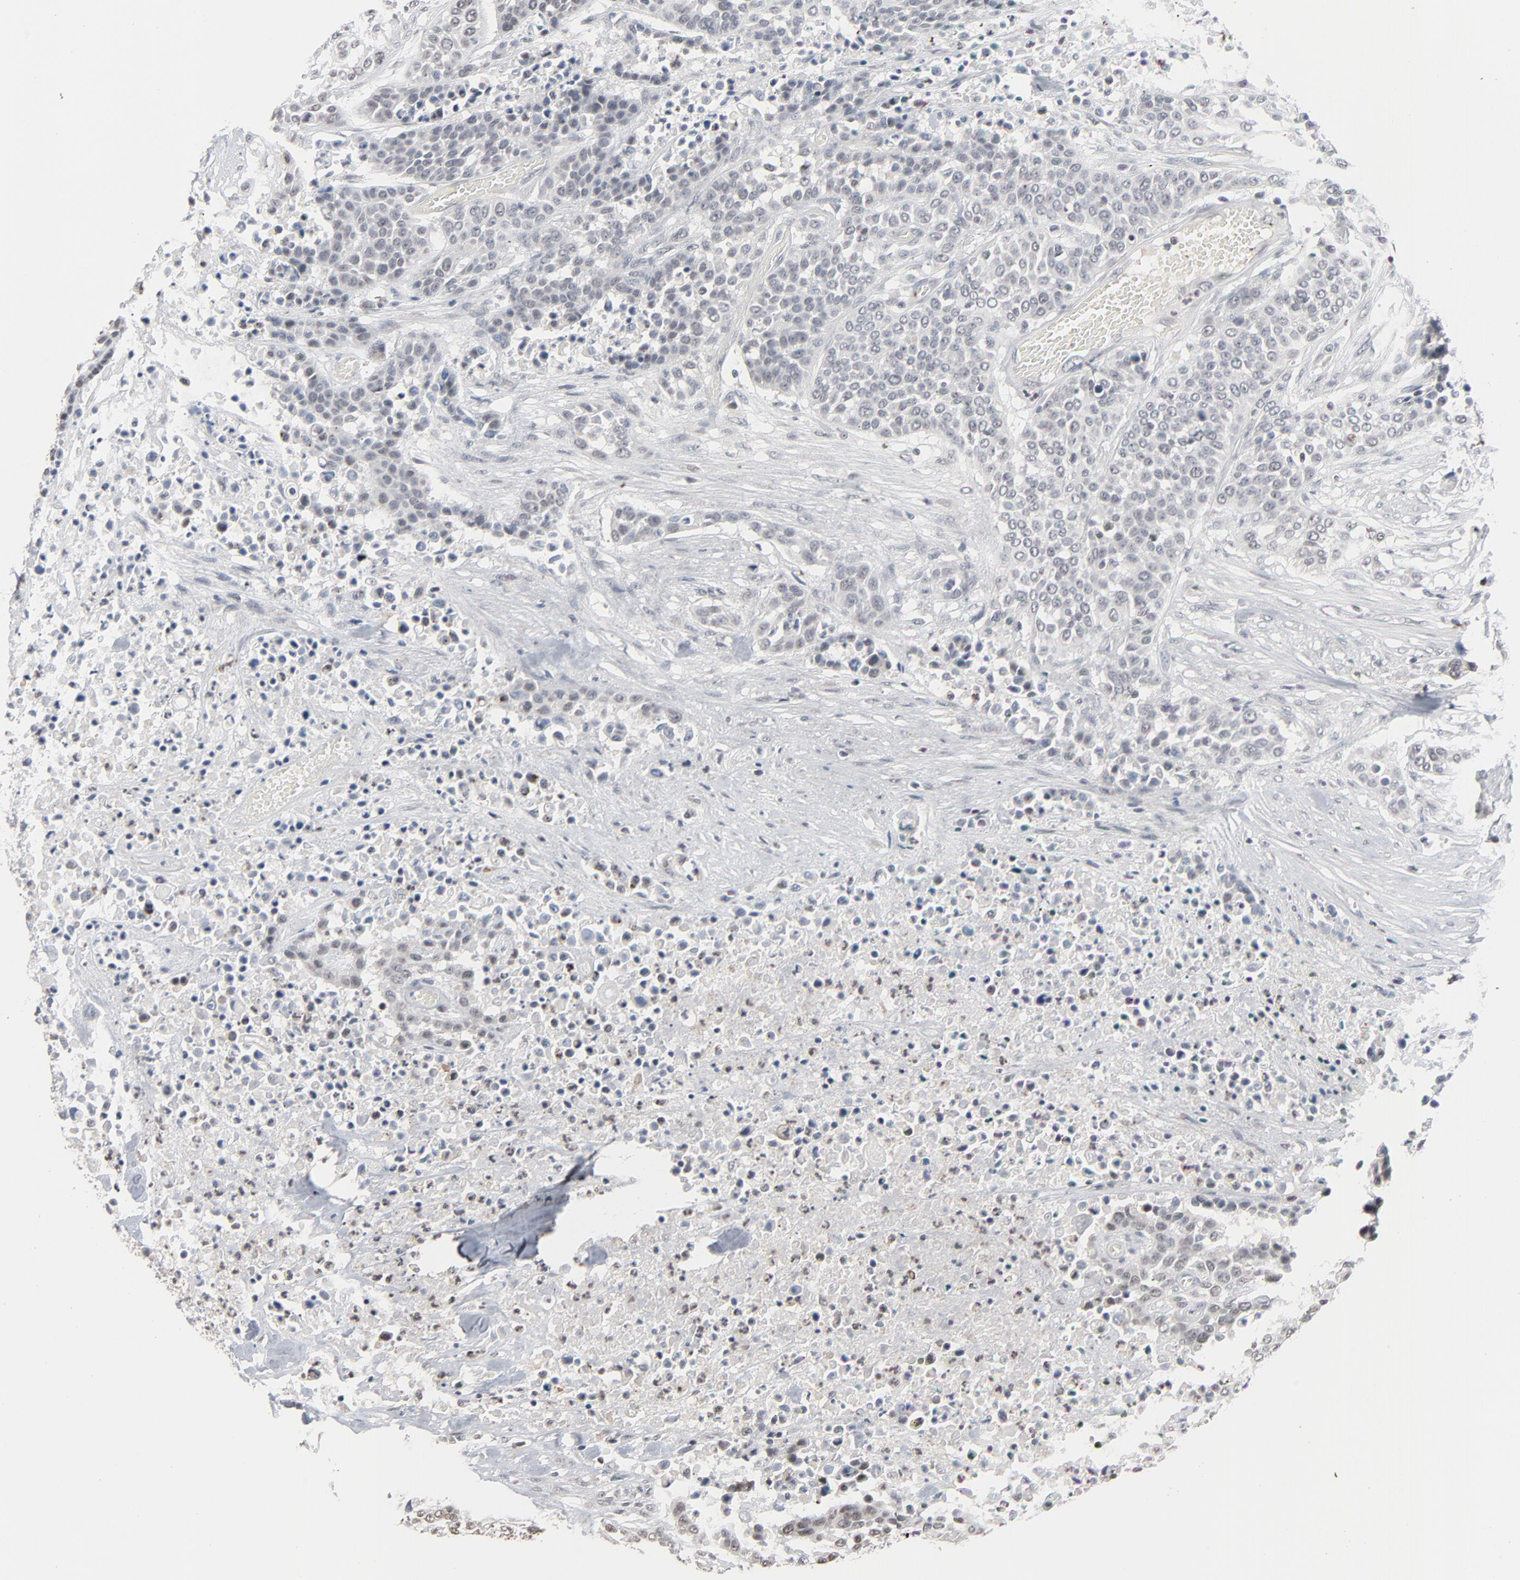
{"staining": {"intensity": "negative", "quantity": "none", "location": "none"}, "tissue": "urothelial cancer", "cell_type": "Tumor cells", "image_type": "cancer", "snomed": [{"axis": "morphology", "description": "Urothelial carcinoma, High grade"}, {"axis": "topography", "description": "Urinary bladder"}], "caption": "Photomicrograph shows no significant protein positivity in tumor cells of urothelial carcinoma (high-grade).", "gene": "ZNF419", "patient": {"sex": "male", "age": 74}}